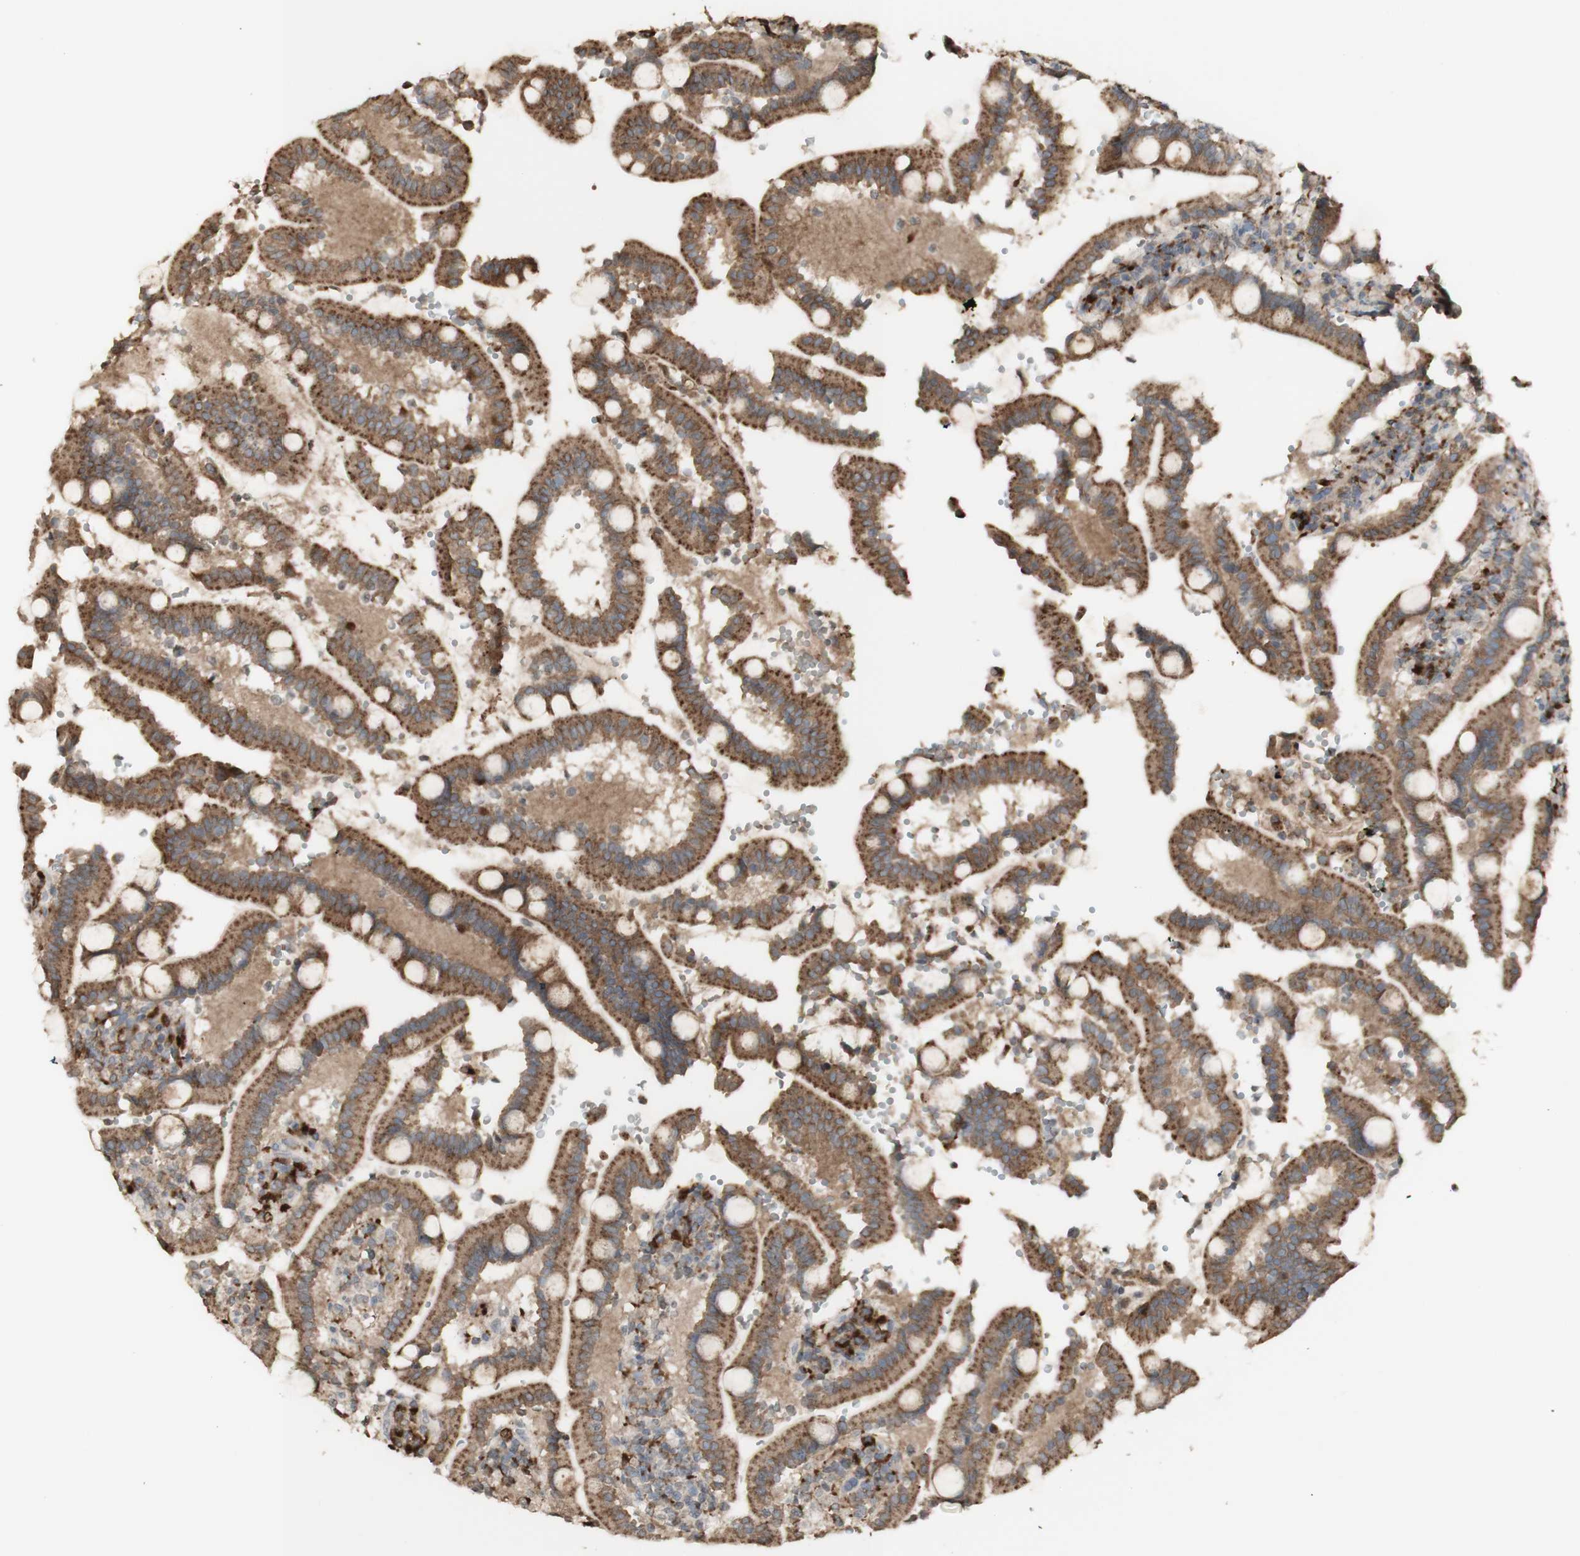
{"staining": {"intensity": "strong", "quantity": ">75%", "location": "cytoplasmic/membranous"}, "tissue": "duodenum", "cell_type": "Glandular cells", "image_type": "normal", "snomed": [{"axis": "morphology", "description": "Normal tissue, NOS"}, {"axis": "topography", "description": "Small intestine, NOS"}], "caption": "An IHC histopathology image of unremarkable tissue is shown. Protein staining in brown highlights strong cytoplasmic/membranous positivity in duodenum within glandular cells. The staining is performed using DAB brown chromogen to label protein expression. The nuclei are counter-stained blue using hematoxylin.", "gene": "ATP6V1E1", "patient": {"sex": "female", "age": 71}}